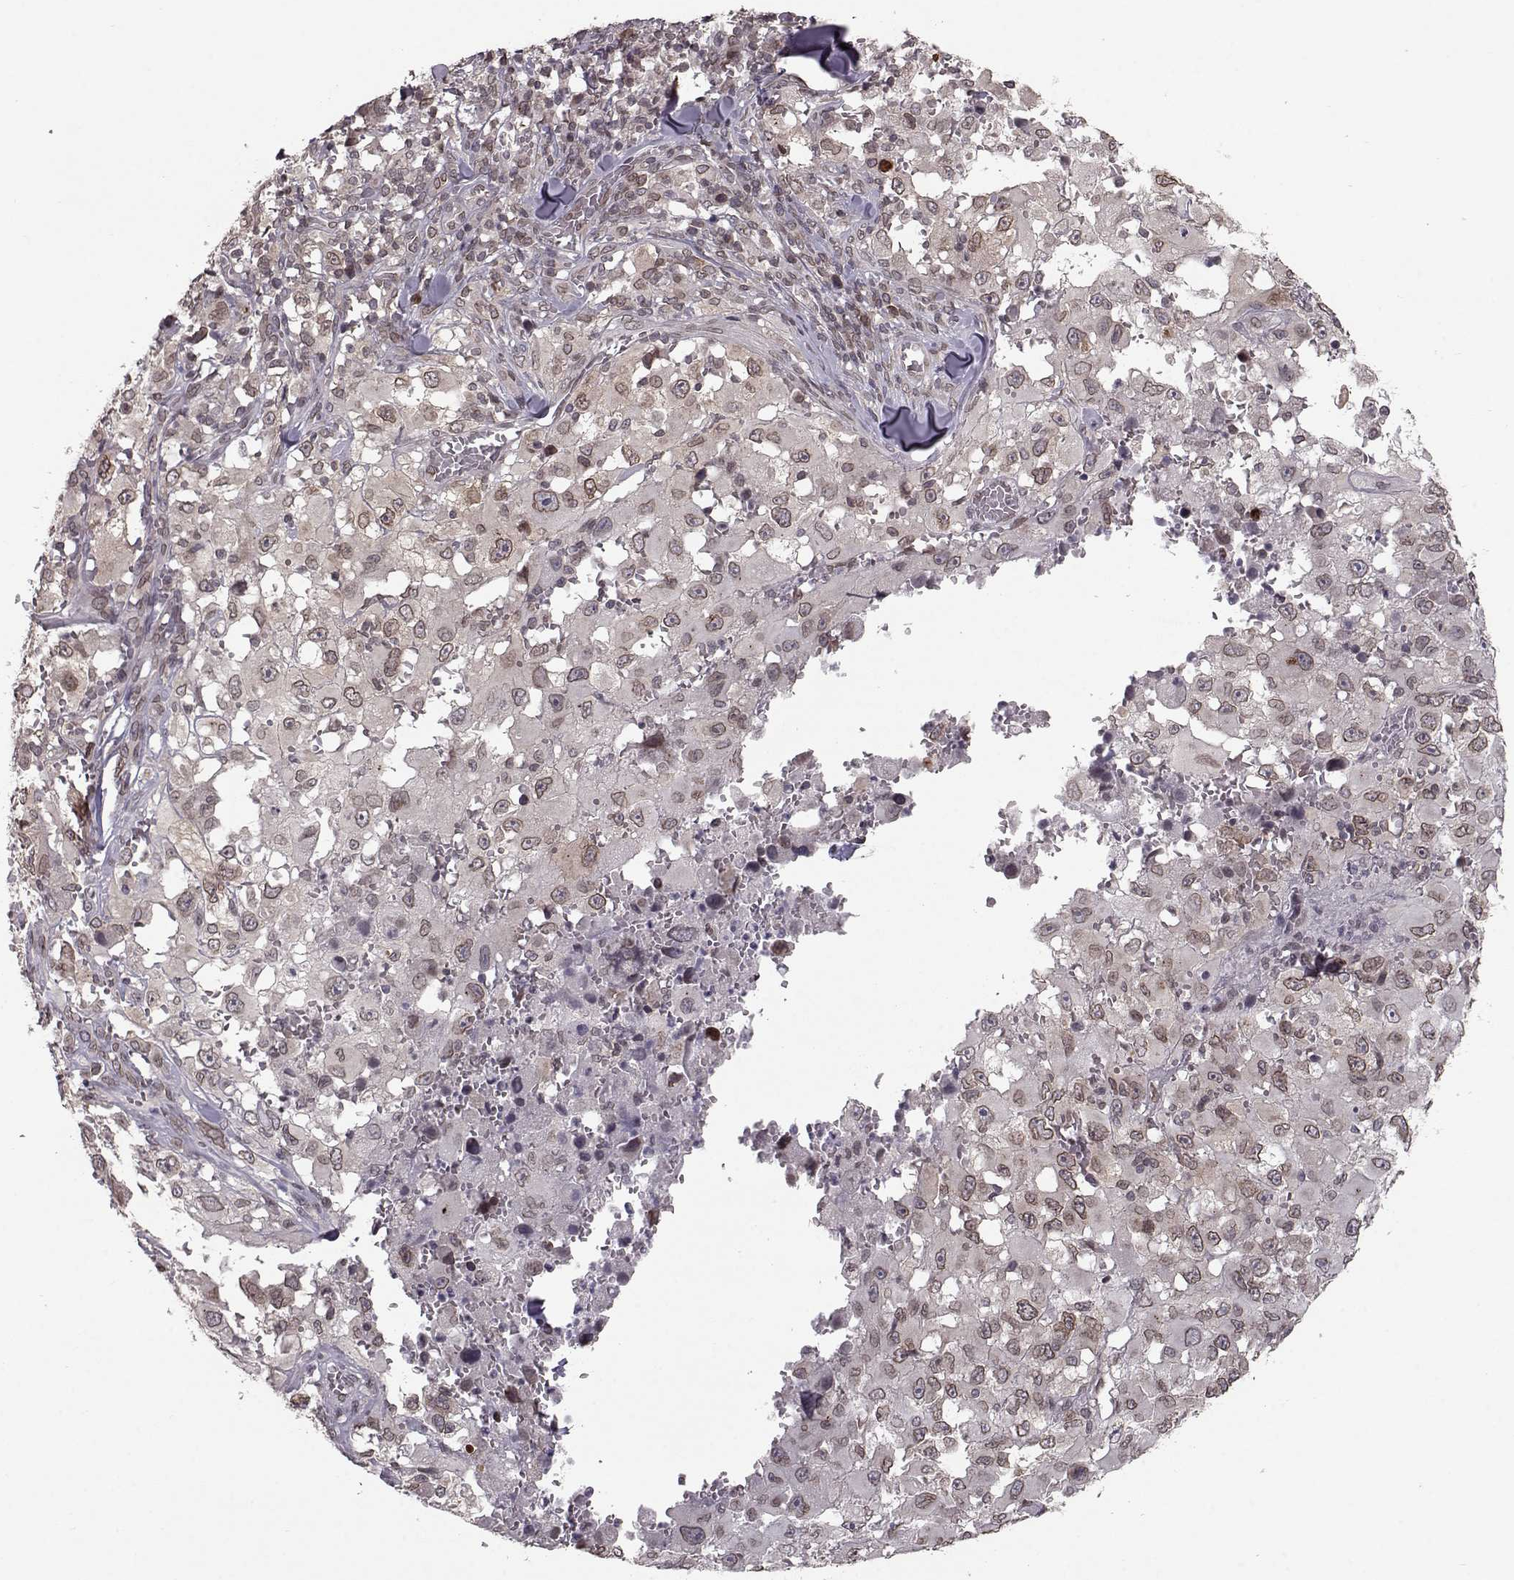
{"staining": {"intensity": "weak", "quantity": ">75%", "location": "cytoplasmic/membranous,nuclear"}, "tissue": "melanoma", "cell_type": "Tumor cells", "image_type": "cancer", "snomed": [{"axis": "morphology", "description": "Malignant melanoma, Metastatic site"}, {"axis": "topography", "description": "Lymph node"}], "caption": "About >75% of tumor cells in human melanoma reveal weak cytoplasmic/membranous and nuclear protein staining as visualized by brown immunohistochemical staining.", "gene": "NUP37", "patient": {"sex": "male", "age": 50}}